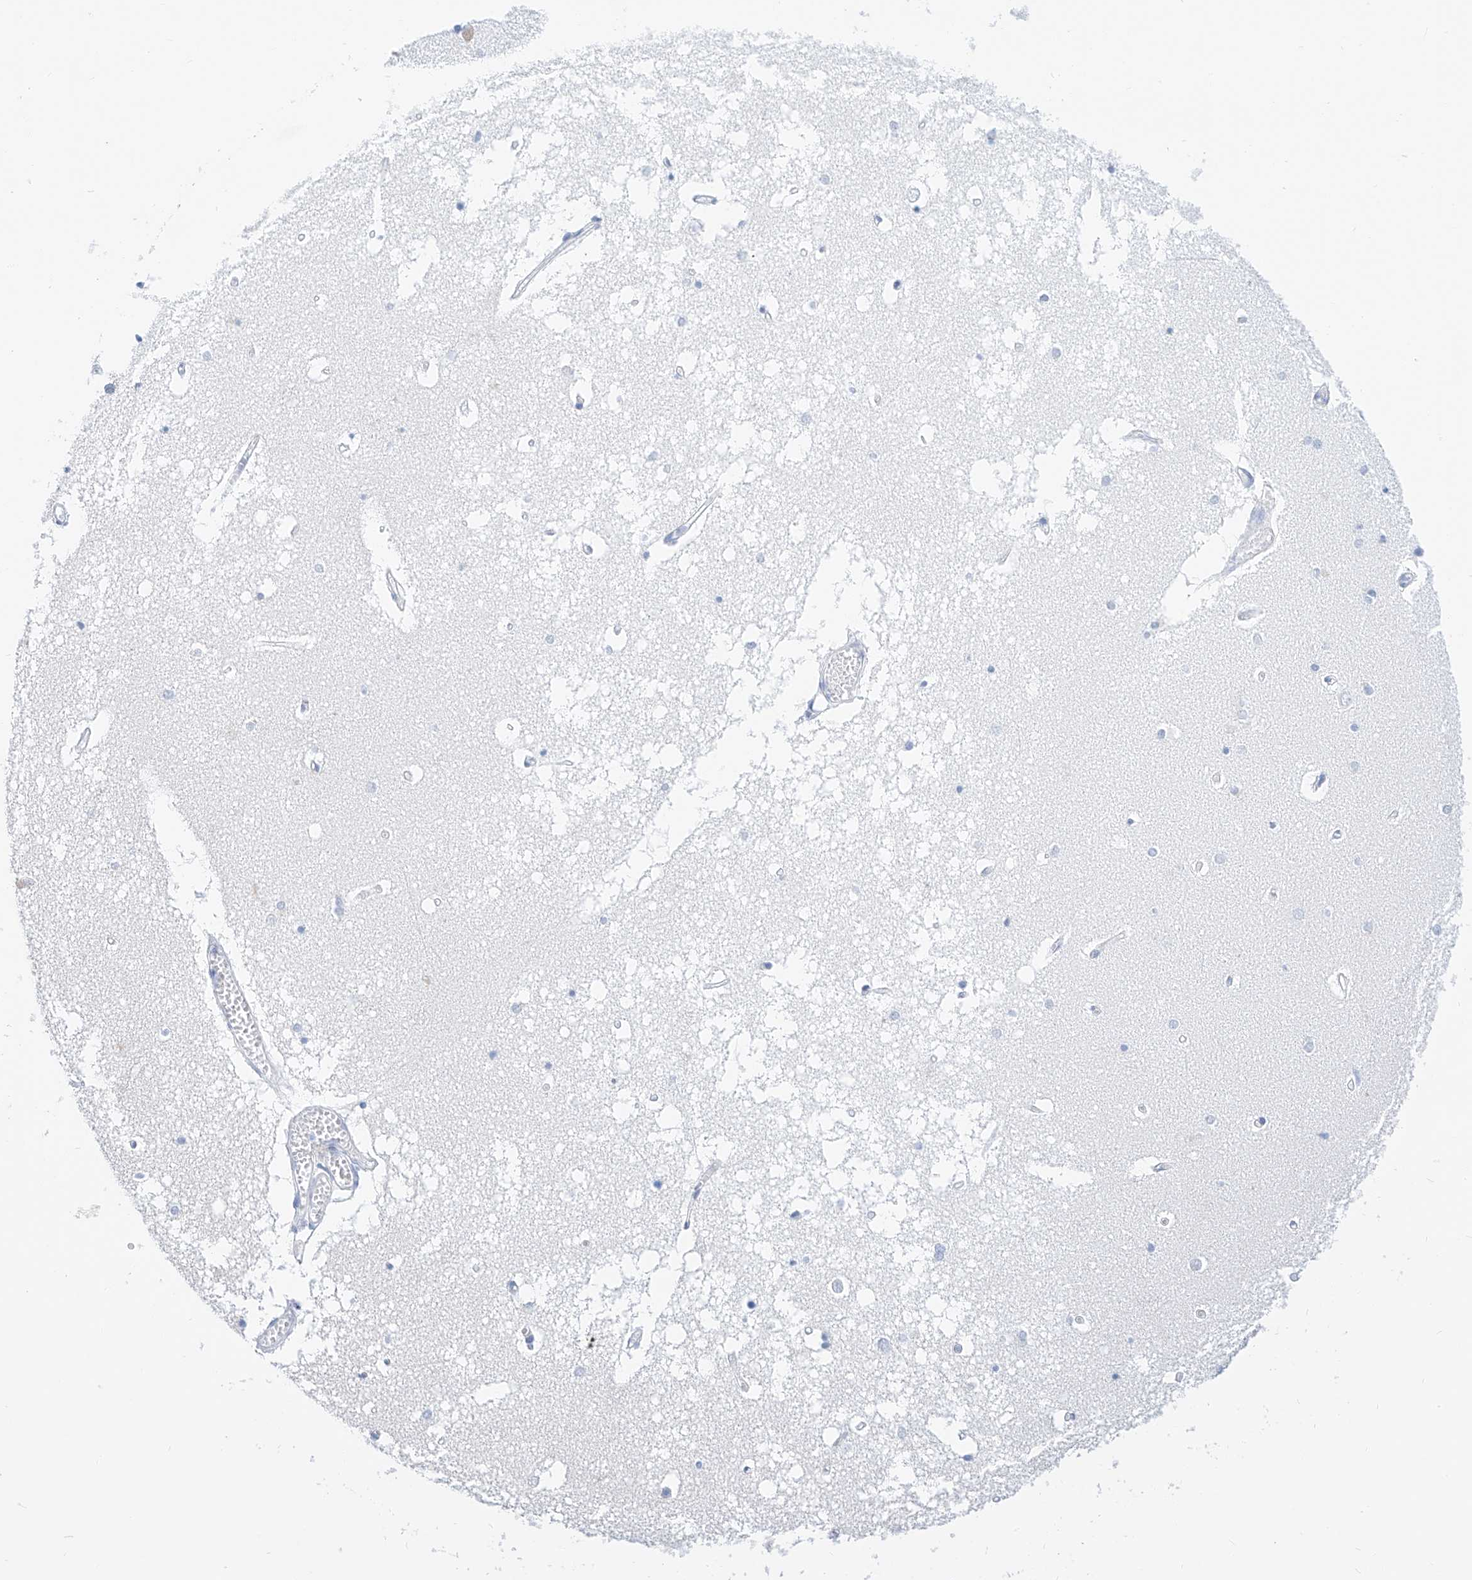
{"staining": {"intensity": "negative", "quantity": "none", "location": "none"}, "tissue": "hippocampus", "cell_type": "Glial cells", "image_type": "normal", "snomed": [{"axis": "morphology", "description": "Normal tissue, NOS"}, {"axis": "topography", "description": "Hippocampus"}], "caption": "Immunohistochemical staining of normal human hippocampus reveals no significant positivity in glial cells. (DAB (3,3'-diaminobenzidine) immunohistochemistry (IHC), high magnification).", "gene": "KCNJ1", "patient": {"sex": "male", "age": 70}}